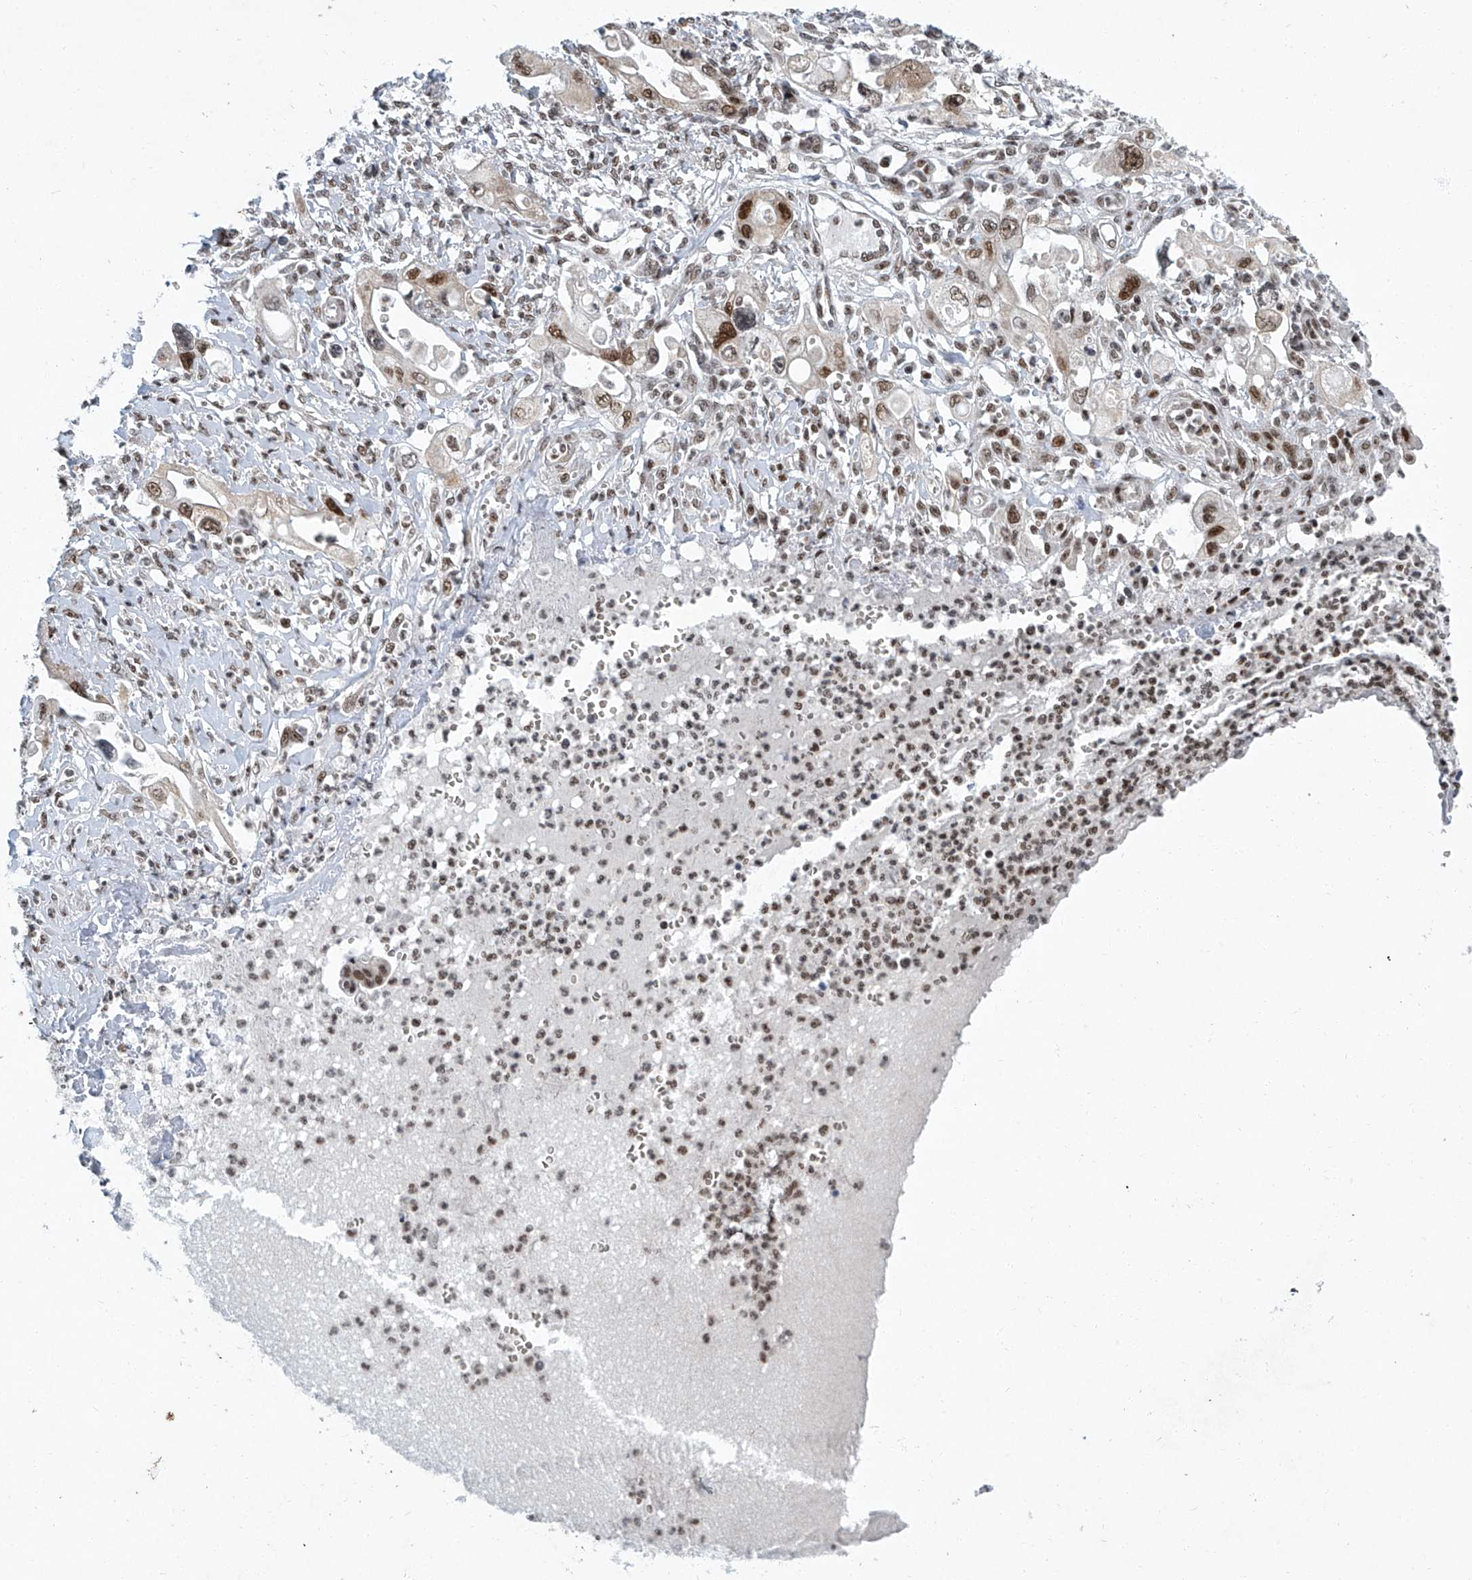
{"staining": {"intensity": "moderate", "quantity": ">75%", "location": "nuclear"}, "tissue": "pancreatic cancer", "cell_type": "Tumor cells", "image_type": "cancer", "snomed": [{"axis": "morphology", "description": "Adenocarcinoma, NOS"}, {"axis": "topography", "description": "Pancreas"}], "caption": "Pancreatic cancer stained for a protein (brown) exhibits moderate nuclear positive staining in about >75% of tumor cells.", "gene": "TFDP1", "patient": {"sex": "male", "age": 68}}